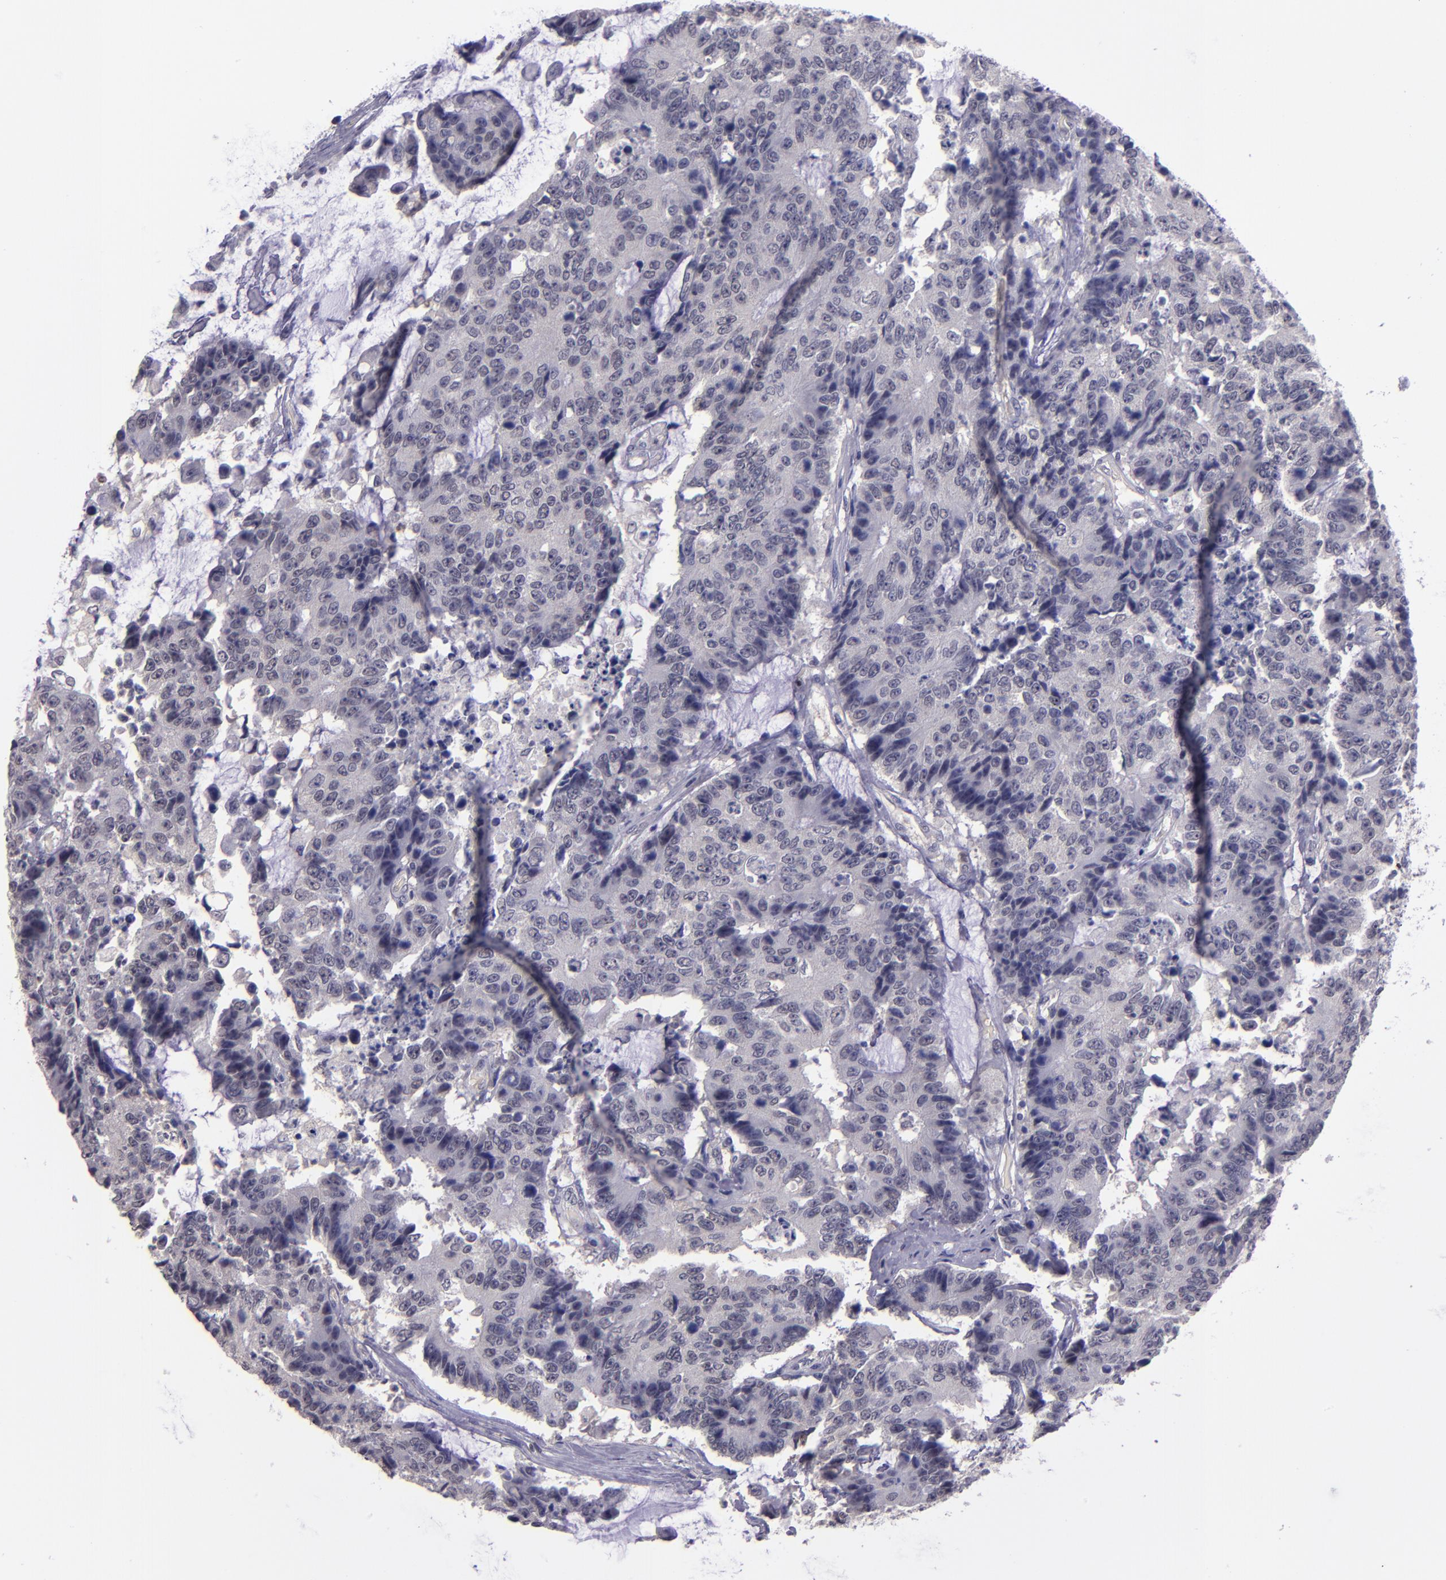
{"staining": {"intensity": "negative", "quantity": "none", "location": "none"}, "tissue": "colorectal cancer", "cell_type": "Tumor cells", "image_type": "cancer", "snomed": [{"axis": "morphology", "description": "Adenocarcinoma, NOS"}, {"axis": "topography", "description": "Colon"}], "caption": "An immunohistochemistry histopathology image of colorectal cancer (adenocarcinoma) is shown. There is no staining in tumor cells of colorectal cancer (adenocarcinoma).", "gene": "CEBPE", "patient": {"sex": "female", "age": 86}}